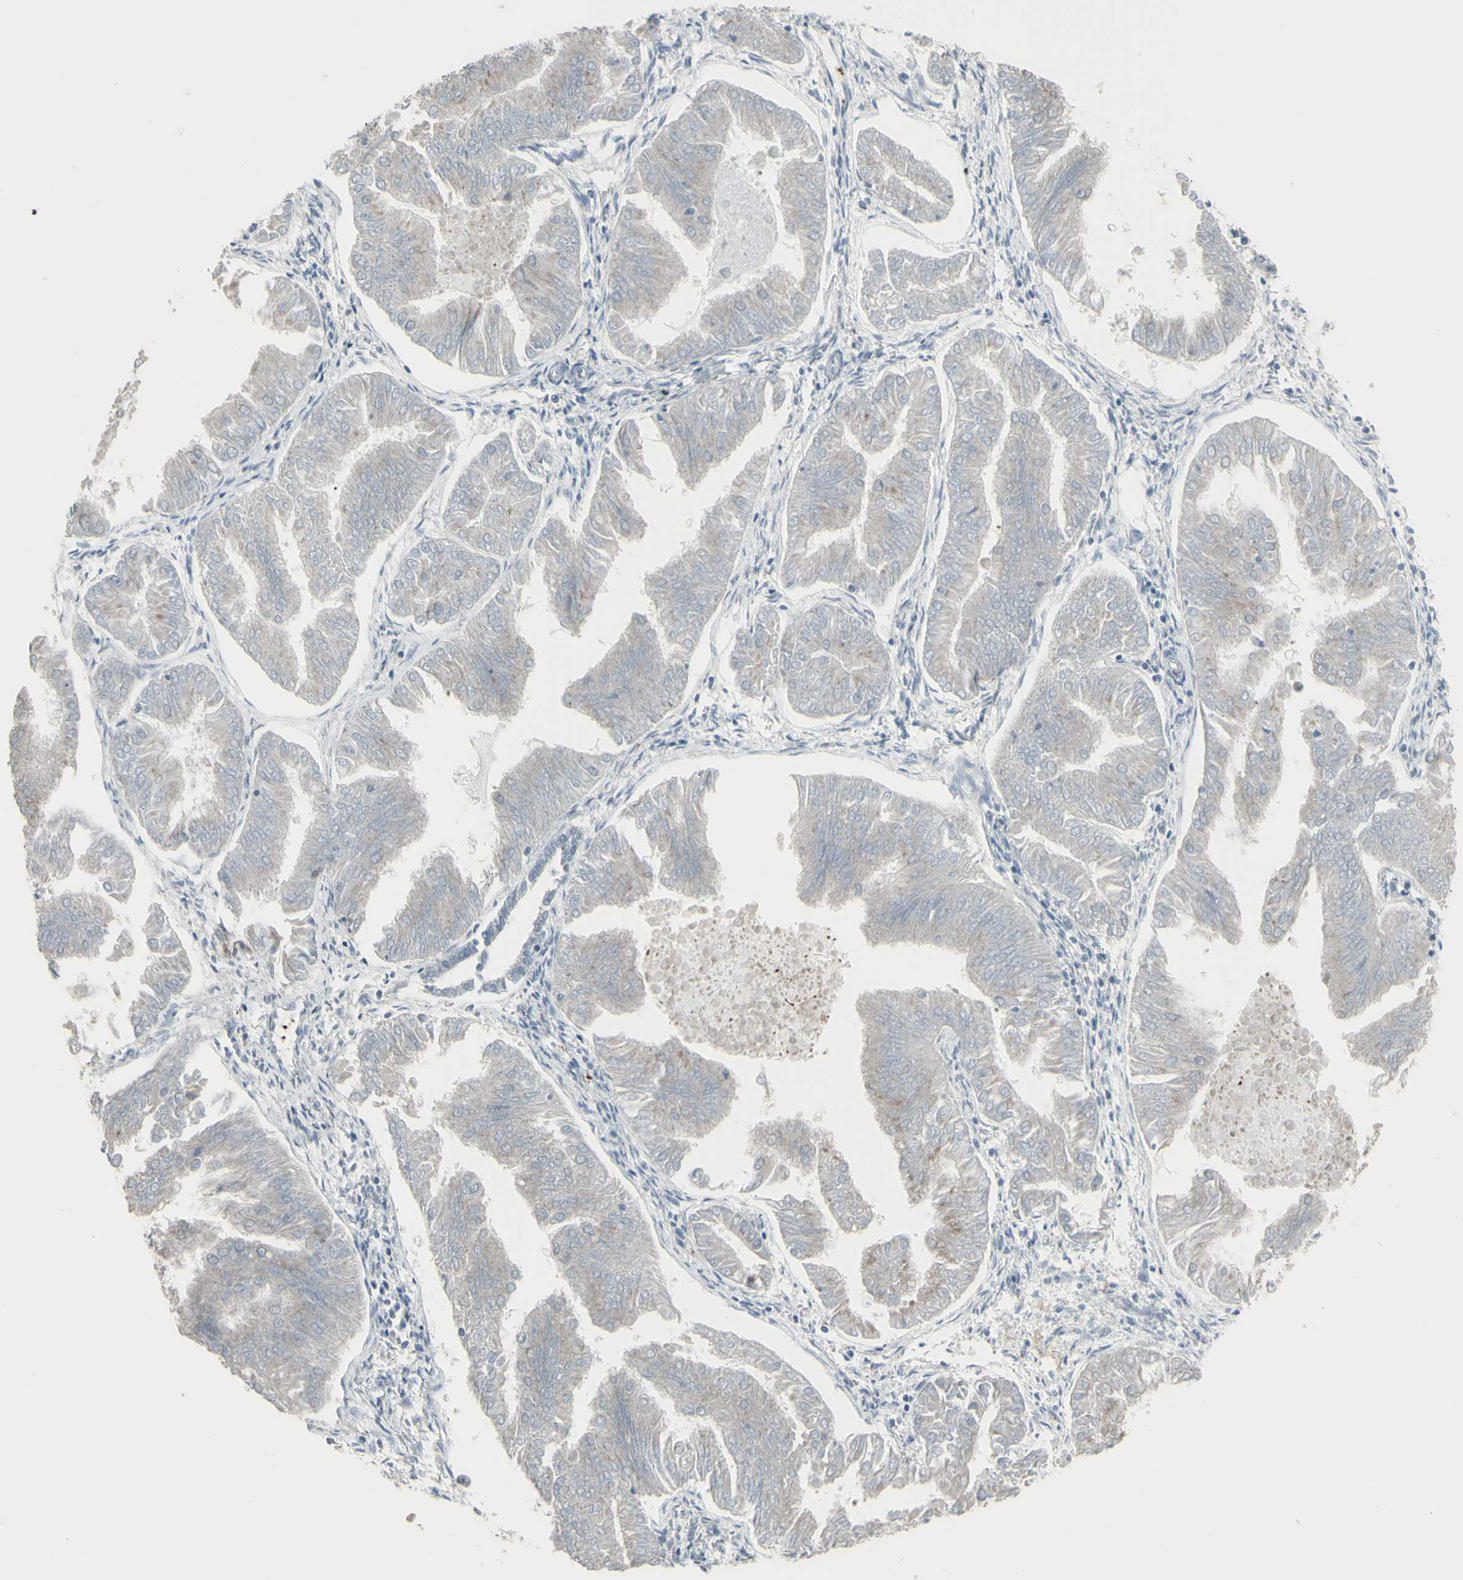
{"staining": {"intensity": "weak", "quantity": "<25%", "location": "cytoplasmic/membranous"}, "tissue": "endometrial cancer", "cell_type": "Tumor cells", "image_type": "cancer", "snomed": [{"axis": "morphology", "description": "Adenocarcinoma, NOS"}, {"axis": "topography", "description": "Endometrium"}], "caption": "The histopathology image demonstrates no staining of tumor cells in adenocarcinoma (endometrial).", "gene": "CD79B", "patient": {"sex": "female", "age": 53}}